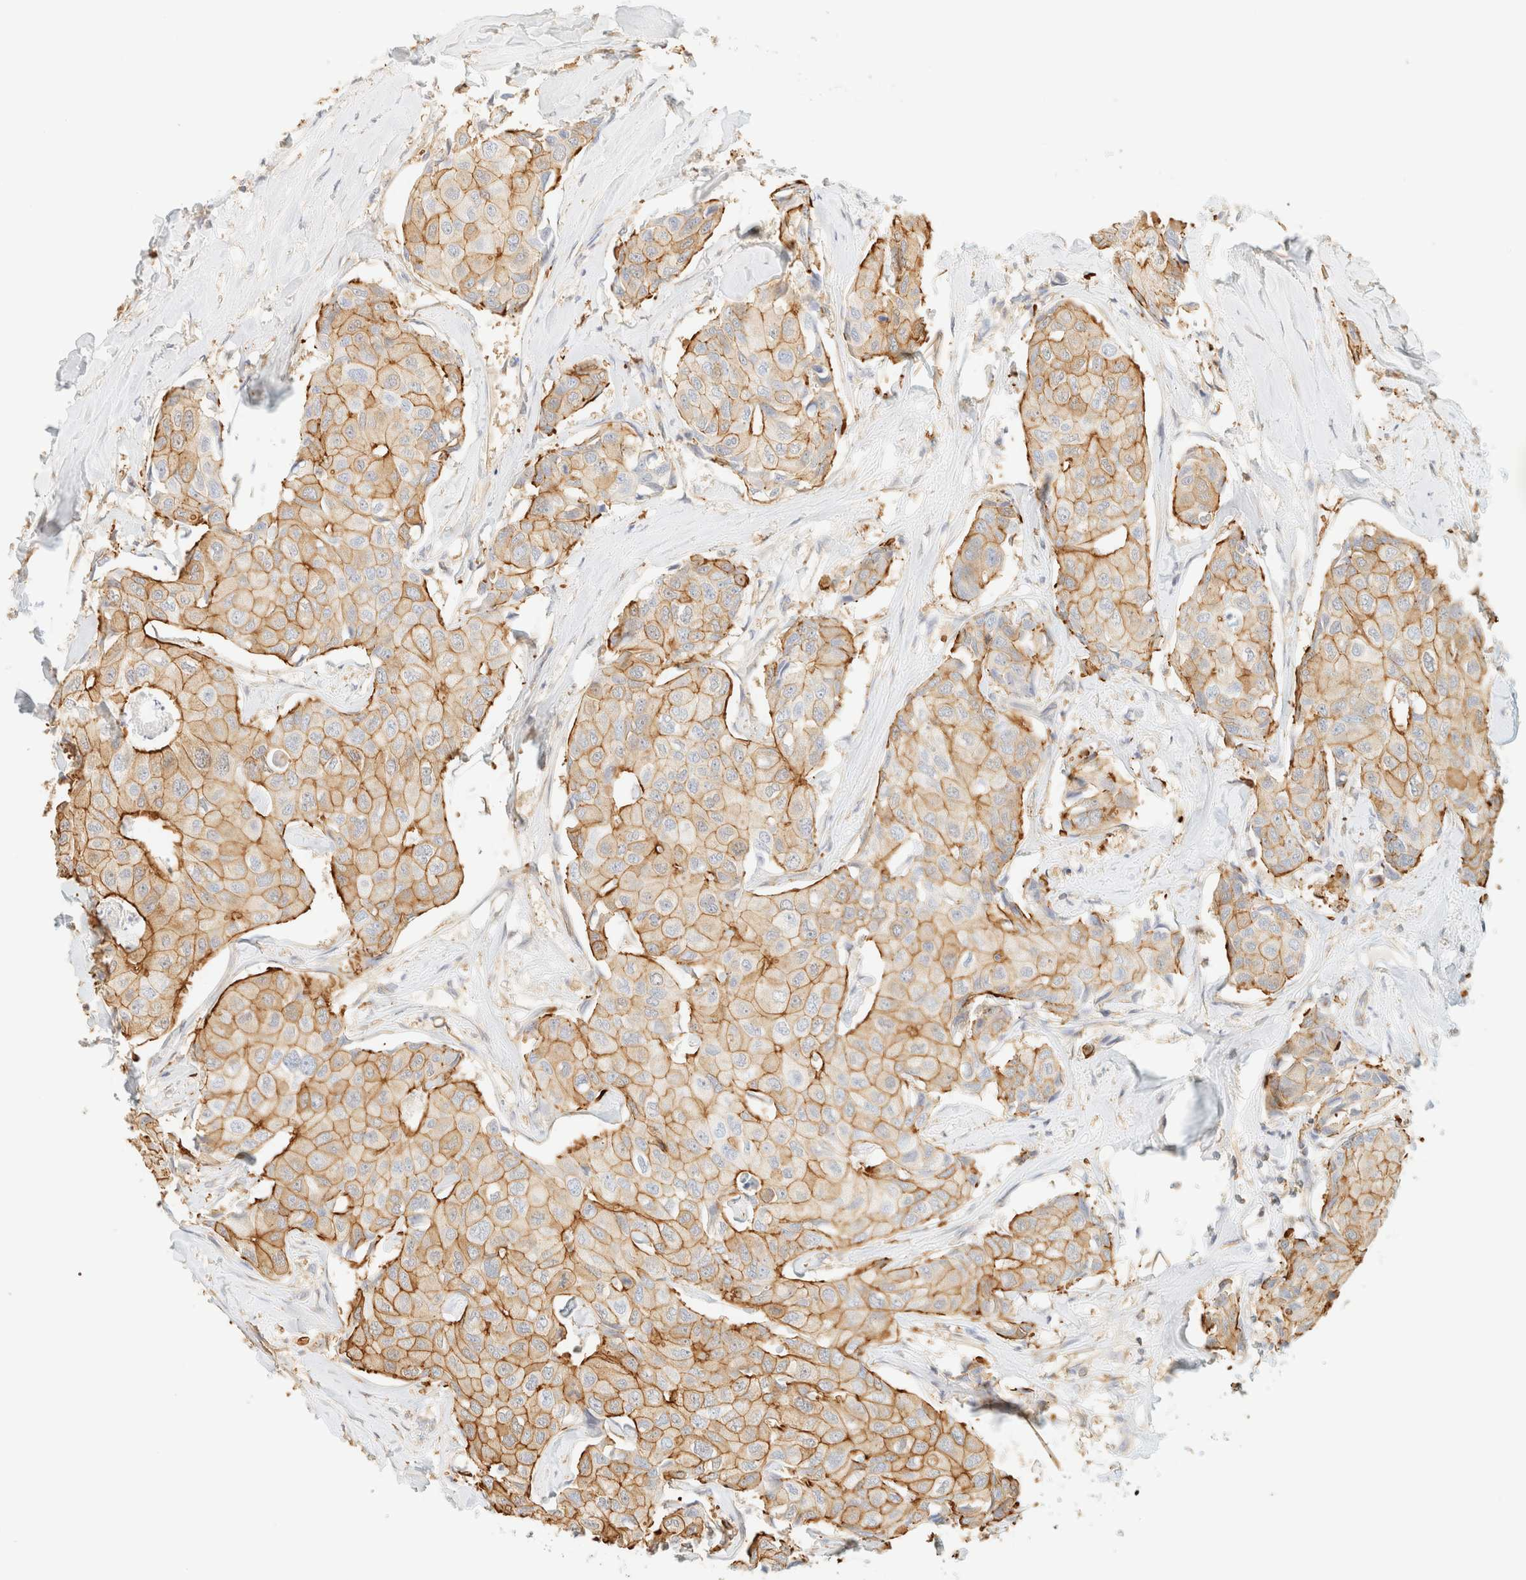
{"staining": {"intensity": "moderate", "quantity": ">75%", "location": "cytoplasmic/membranous"}, "tissue": "breast cancer", "cell_type": "Tumor cells", "image_type": "cancer", "snomed": [{"axis": "morphology", "description": "Duct carcinoma"}, {"axis": "topography", "description": "Breast"}], "caption": "High-power microscopy captured an immunohistochemistry image of breast cancer (intraductal carcinoma), revealing moderate cytoplasmic/membranous staining in about >75% of tumor cells.", "gene": "OTOP2", "patient": {"sex": "female", "age": 80}}